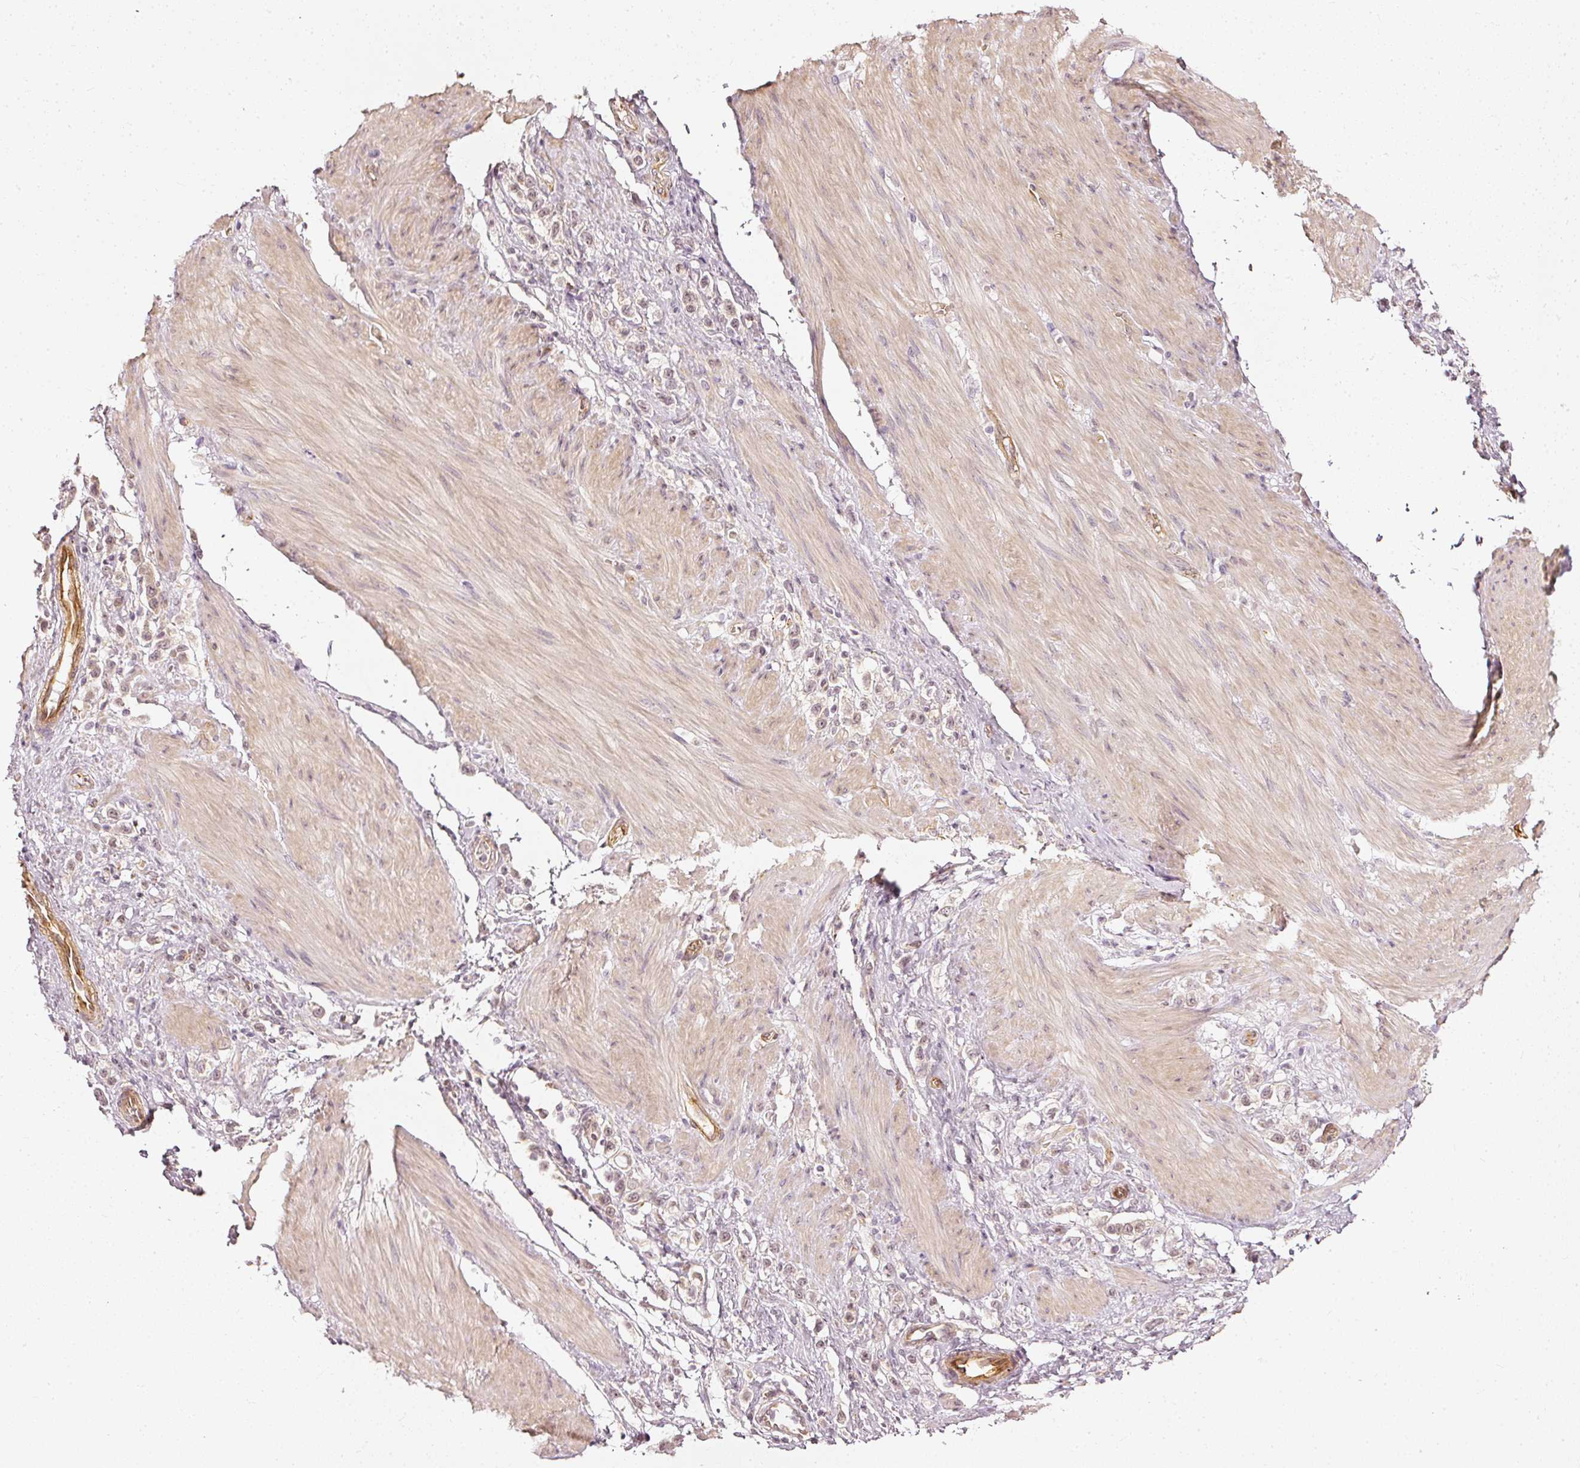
{"staining": {"intensity": "negative", "quantity": "none", "location": "none"}, "tissue": "stomach cancer", "cell_type": "Tumor cells", "image_type": "cancer", "snomed": [{"axis": "morphology", "description": "Adenocarcinoma, NOS"}, {"axis": "topography", "description": "Stomach"}], "caption": "Human stomach cancer stained for a protein using immunohistochemistry demonstrates no staining in tumor cells.", "gene": "DRD2", "patient": {"sex": "female", "age": 65}}